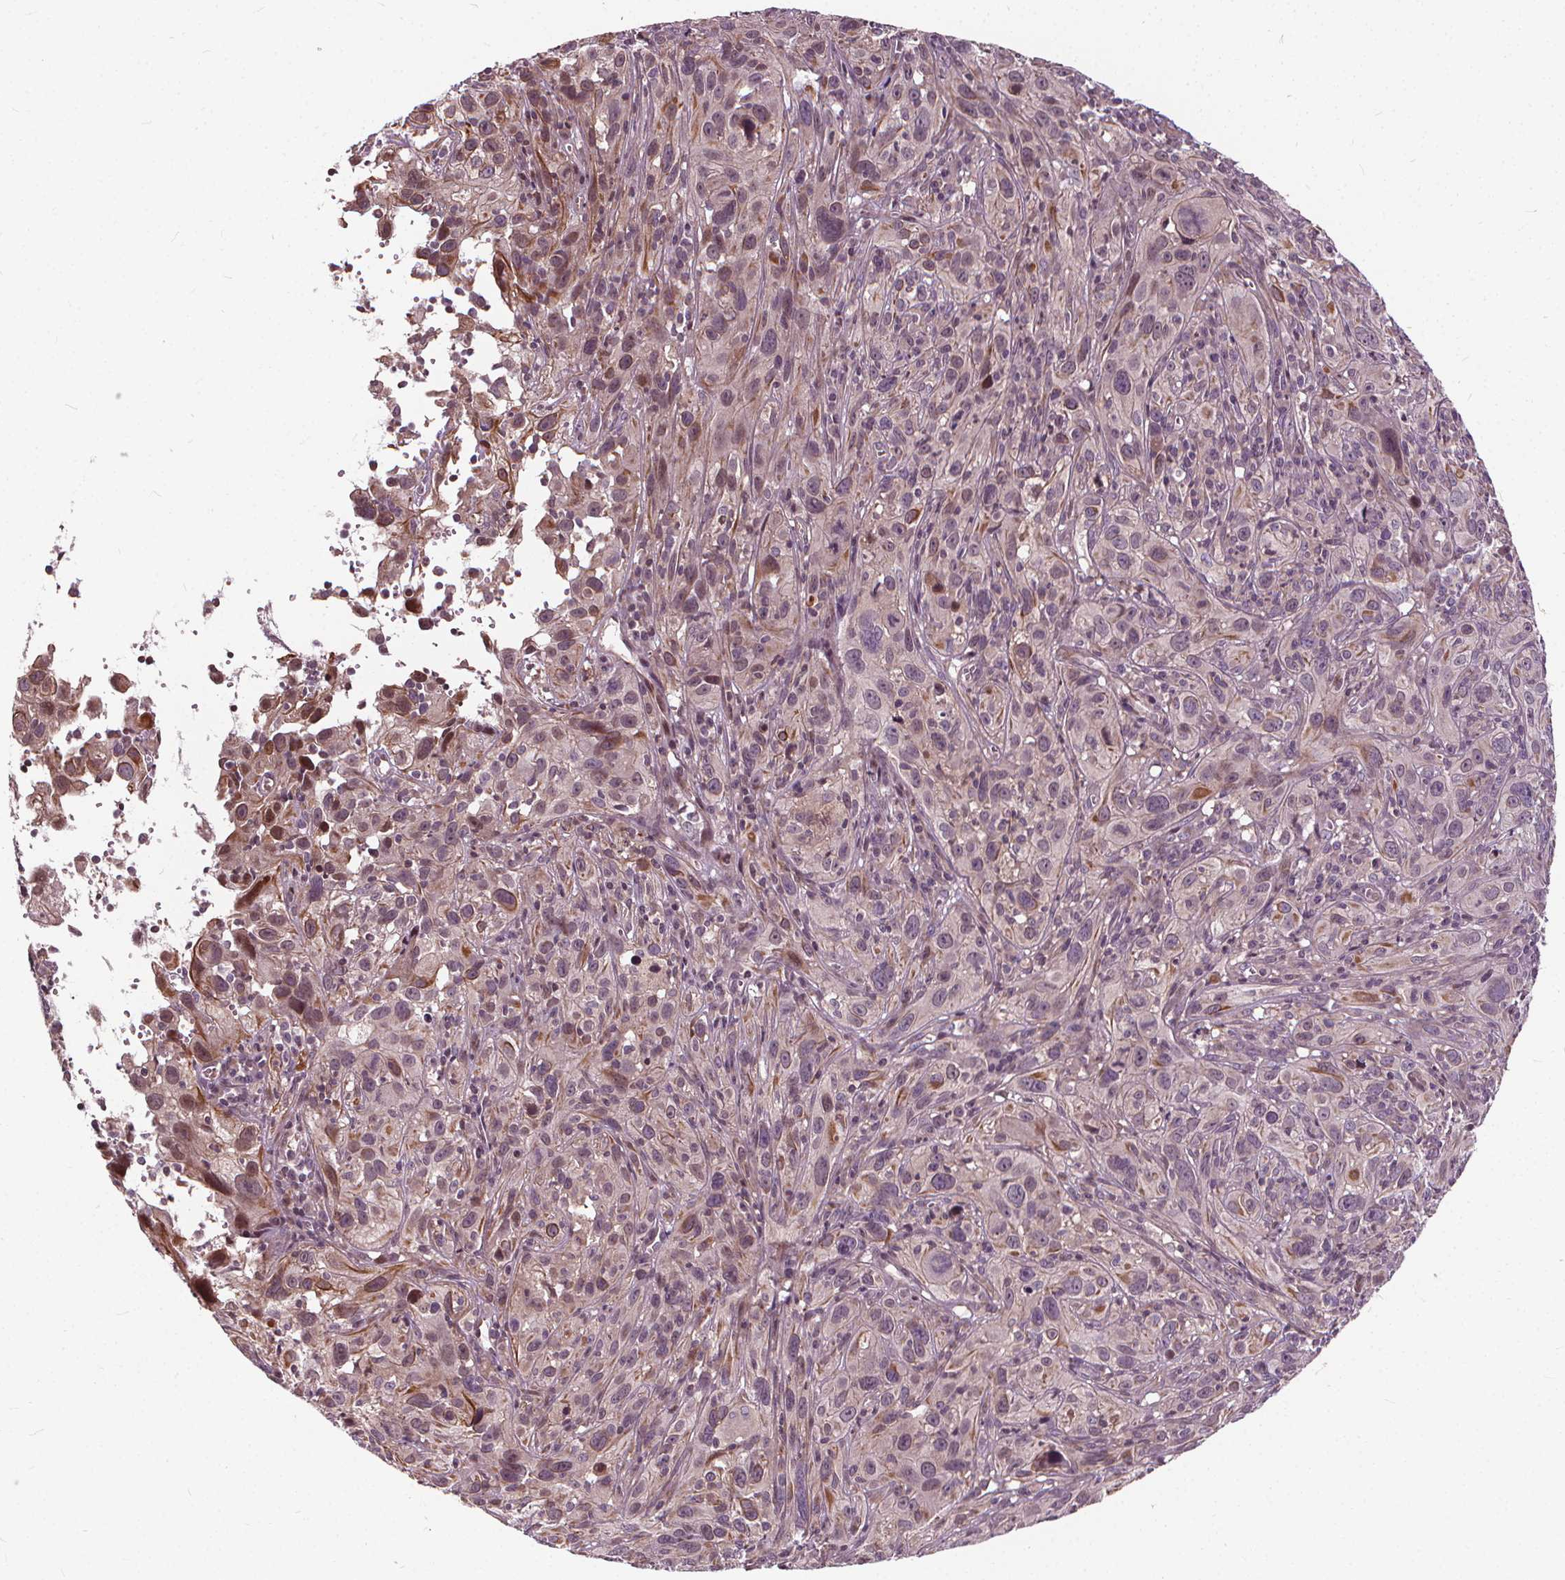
{"staining": {"intensity": "negative", "quantity": "none", "location": "none"}, "tissue": "cervical cancer", "cell_type": "Tumor cells", "image_type": "cancer", "snomed": [{"axis": "morphology", "description": "Squamous cell carcinoma, NOS"}, {"axis": "topography", "description": "Cervix"}], "caption": "Squamous cell carcinoma (cervical) was stained to show a protein in brown. There is no significant expression in tumor cells.", "gene": "INPP5E", "patient": {"sex": "female", "age": 37}}